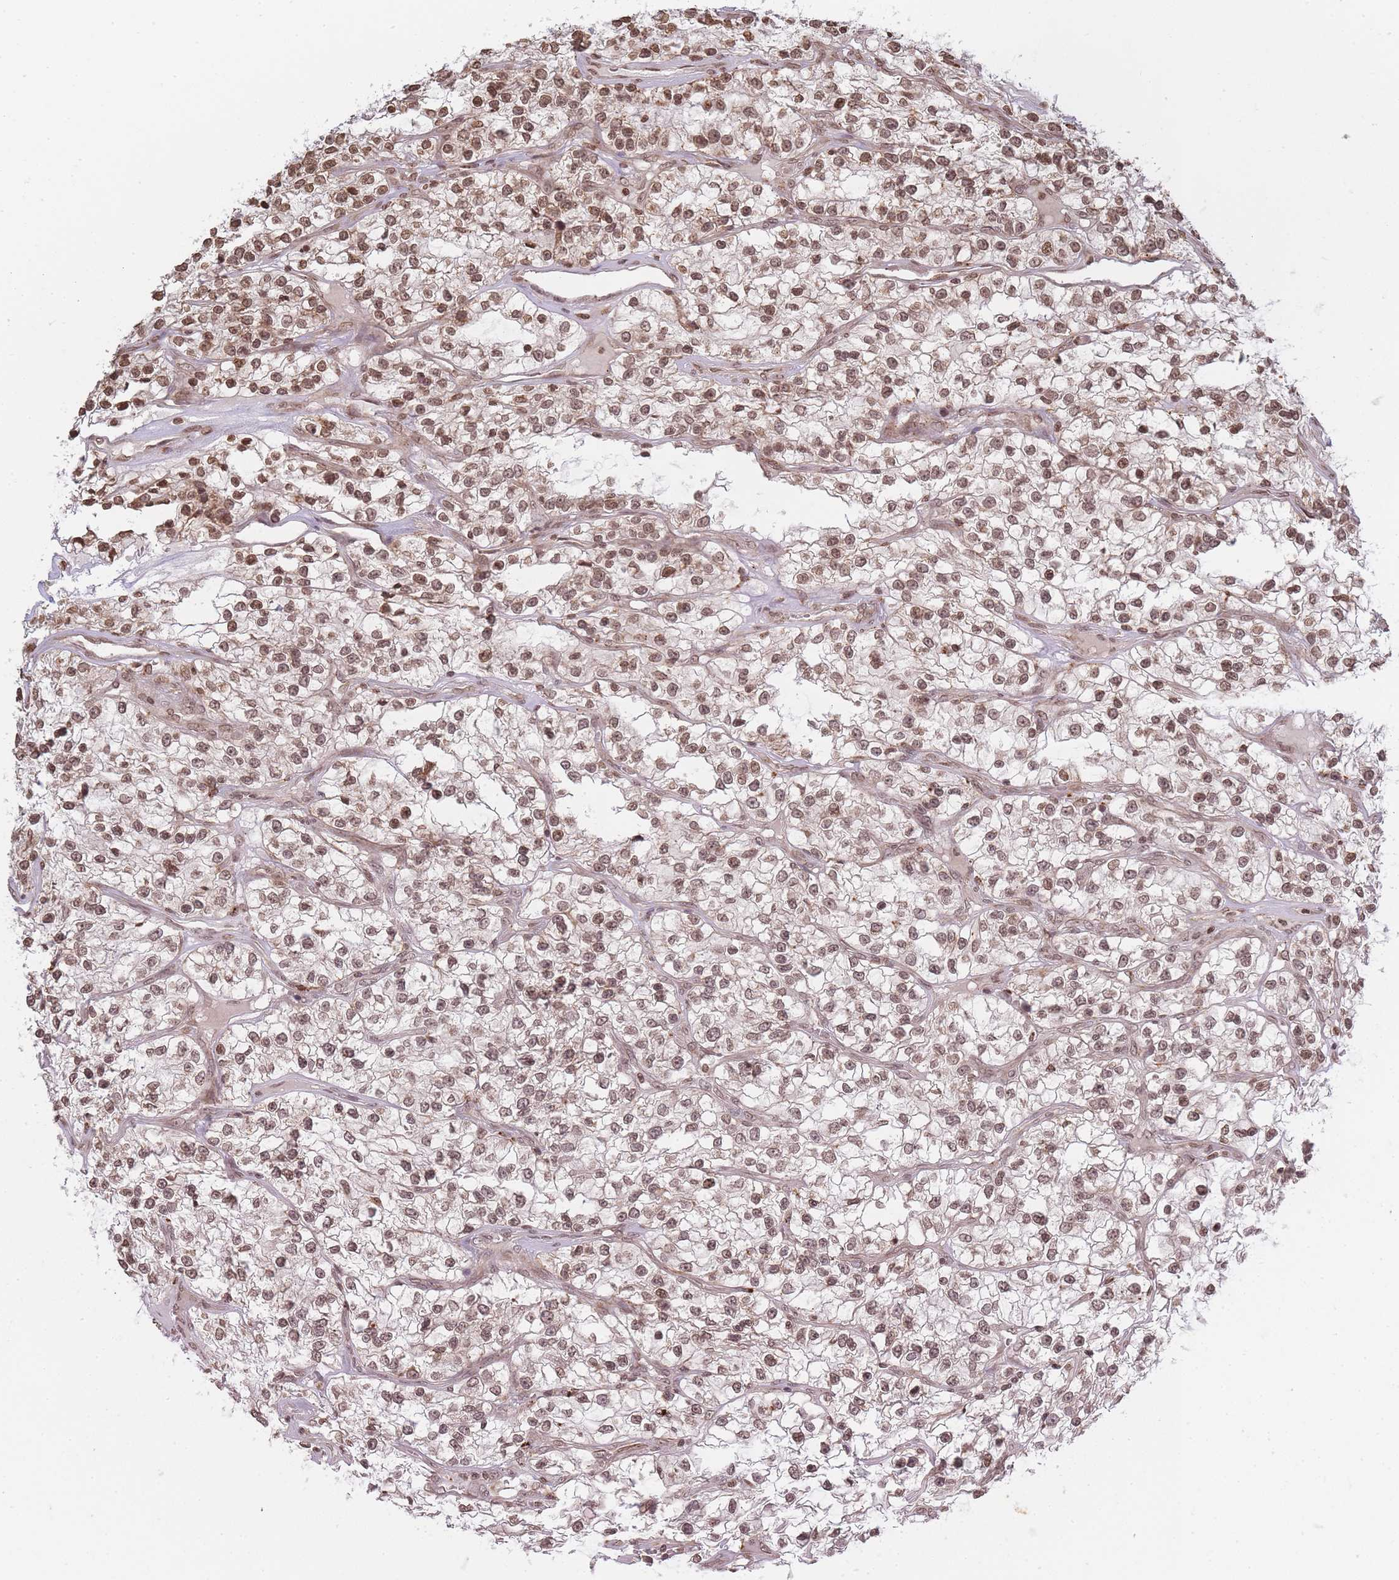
{"staining": {"intensity": "moderate", "quantity": ">75%", "location": "nuclear"}, "tissue": "renal cancer", "cell_type": "Tumor cells", "image_type": "cancer", "snomed": [{"axis": "morphology", "description": "Adenocarcinoma, NOS"}, {"axis": "topography", "description": "Kidney"}], "caption": "Adenocarcinoma (renal) stained for a protein shows moderate nuclear positivity in tumor cells.", "gene": "WWTR1", "patient": {"sex": "female", "age": 57}}